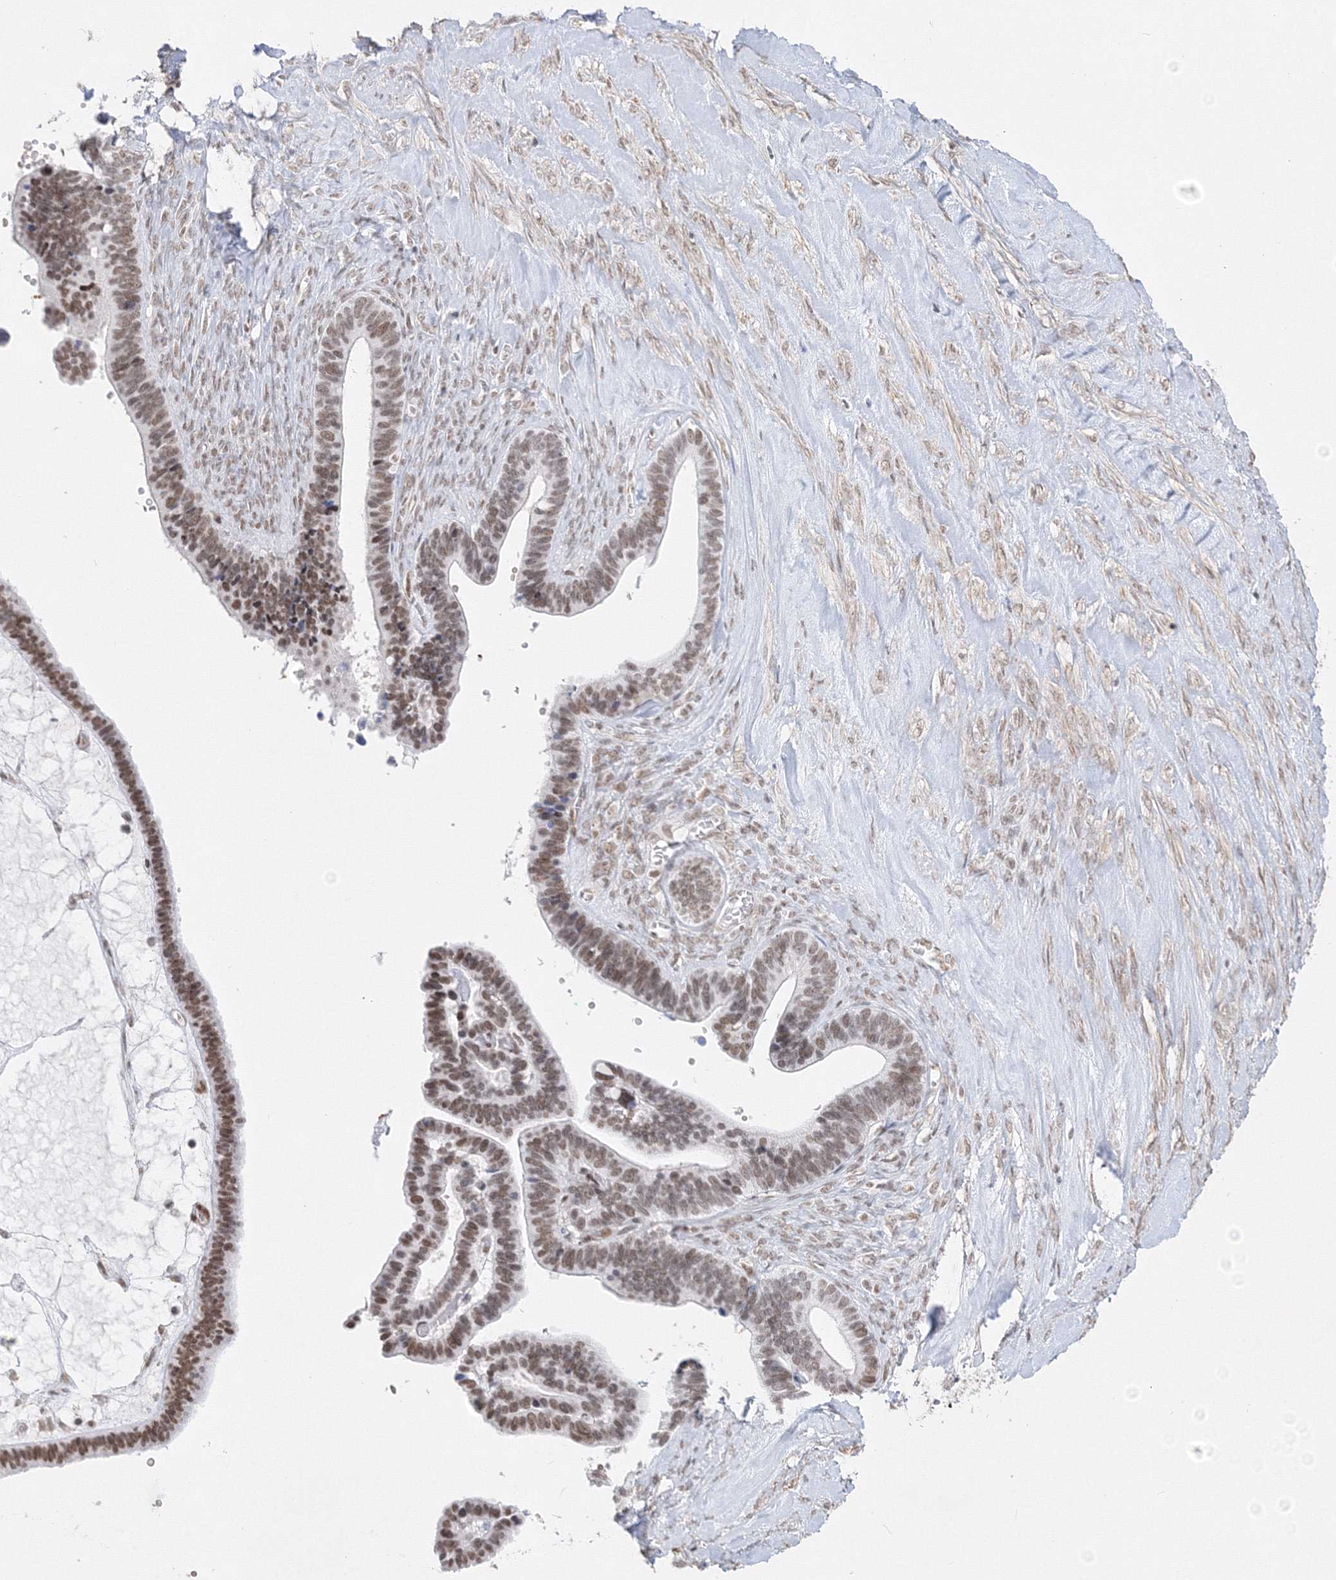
{"staining": {"intensity": "moderate", "quantity": ">75%", "location": "nuclear"}, "tissue": "ovarian cancer", "cell_type": "Tumor cells", "image_type": "cancer", "snomed": [{"axis": "morphology", "description": "Cystadenocarcinoma, serous, NOS"}, {"axis": "topography", "description": "Ovary"}], "caption": "DAB (3,3'-diaminobenzidine) immunohistochemical staining of human ovarian cancer demonstrates moderate nuclear protein positivity in about >75% of tumor cells. Using DAB (brown) and hematoxylin (blue) stains, captured at high magnification using brightfield microscopy.", "gene": "ZNF638", "patient": {"sex": "female", "age": 56}}